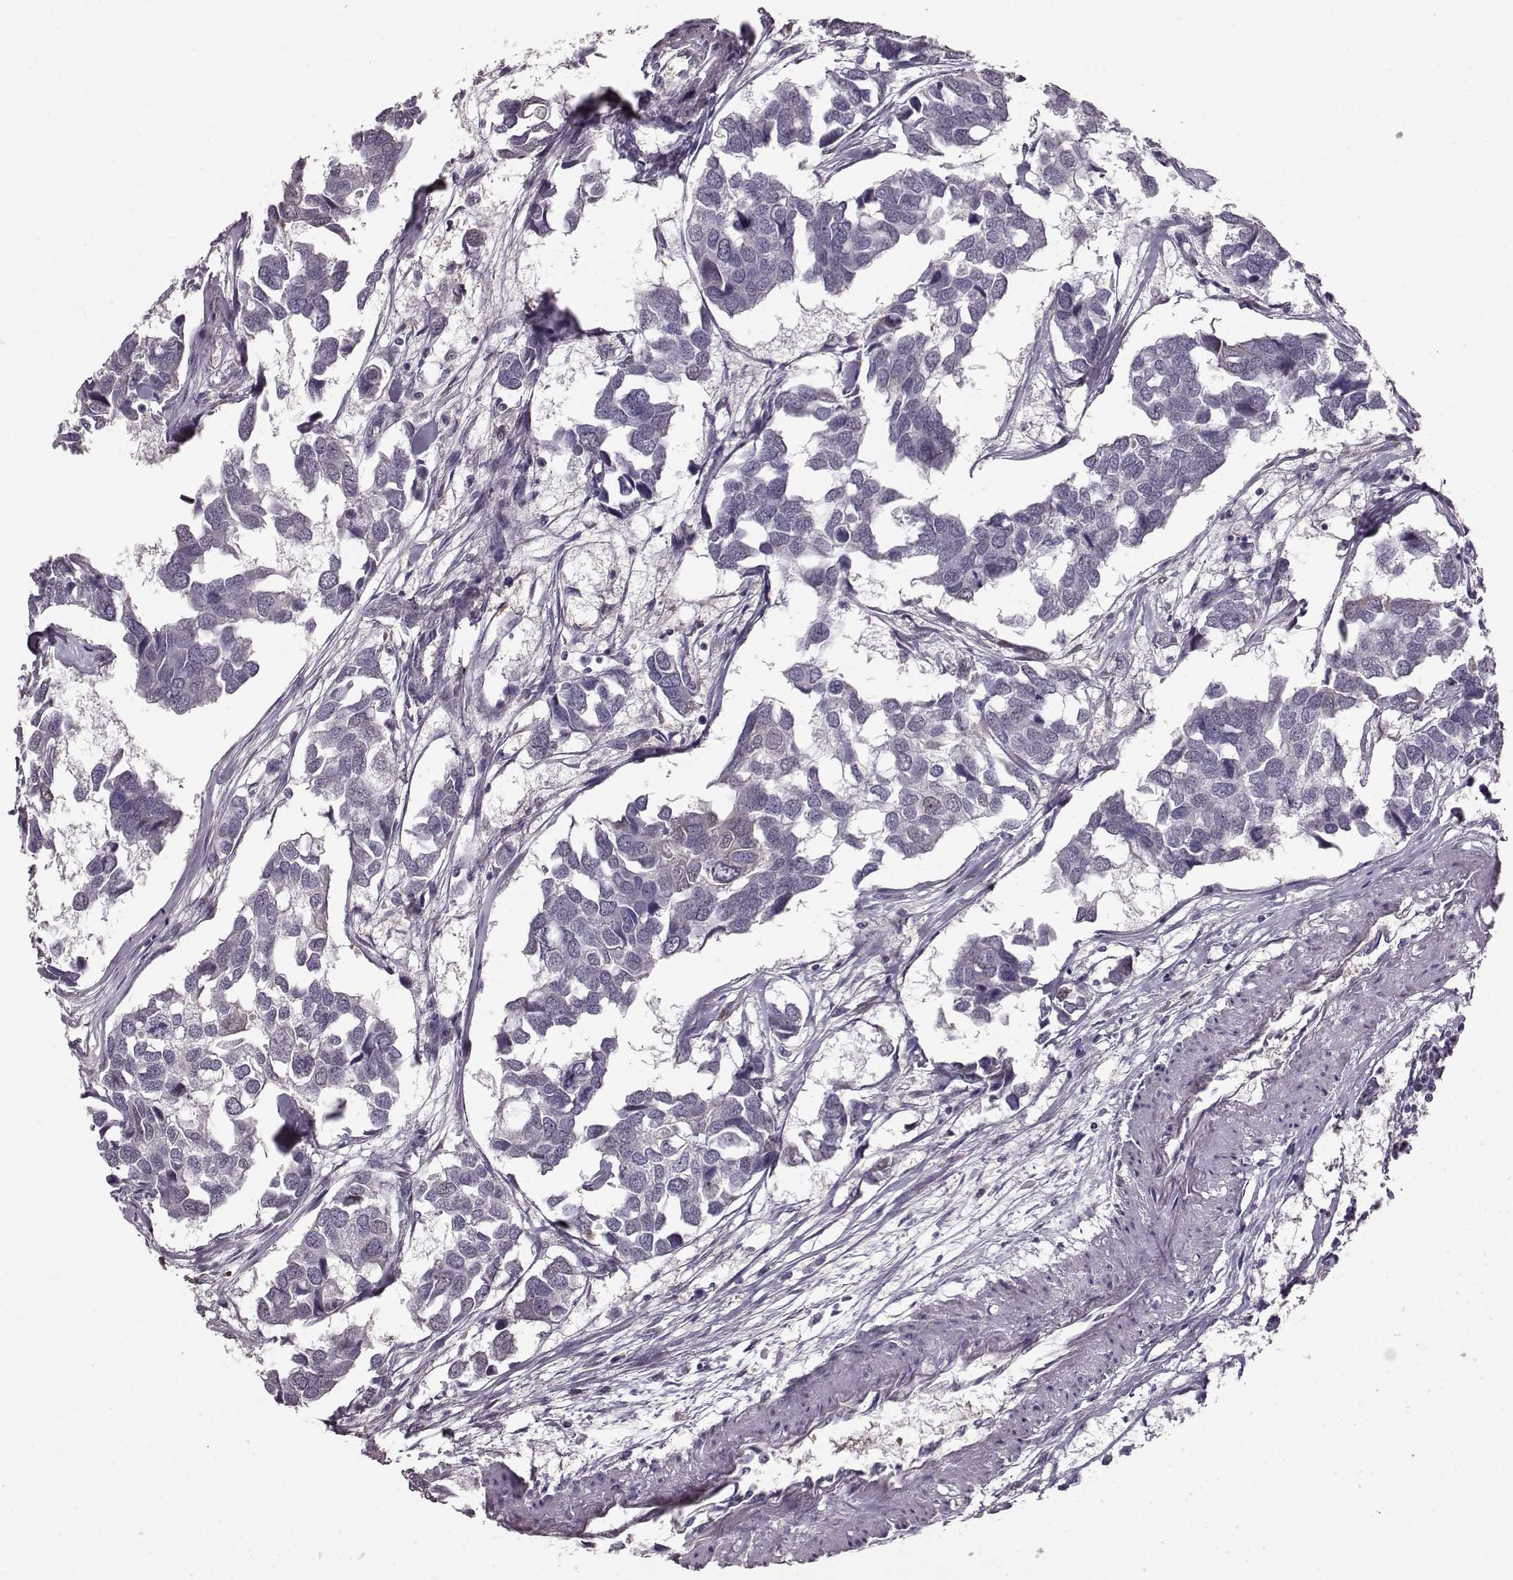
{"staining": {"intensity": "weak", "quantity": "<25%", "location": "nuclear"}, "tissue": "breast cancer", "cell_type": "Tumor cells", "image_type": "cancer", "snomed": [{"axis": "morphology", "description": "Duct carcinoma"}, {"axis": "topography", "description": "Breast"}], "caption": "Tumor cells show no significant staining in breast cancer.", "gene": "KLF6", "patient": {"sex": "female", "age": 83}}